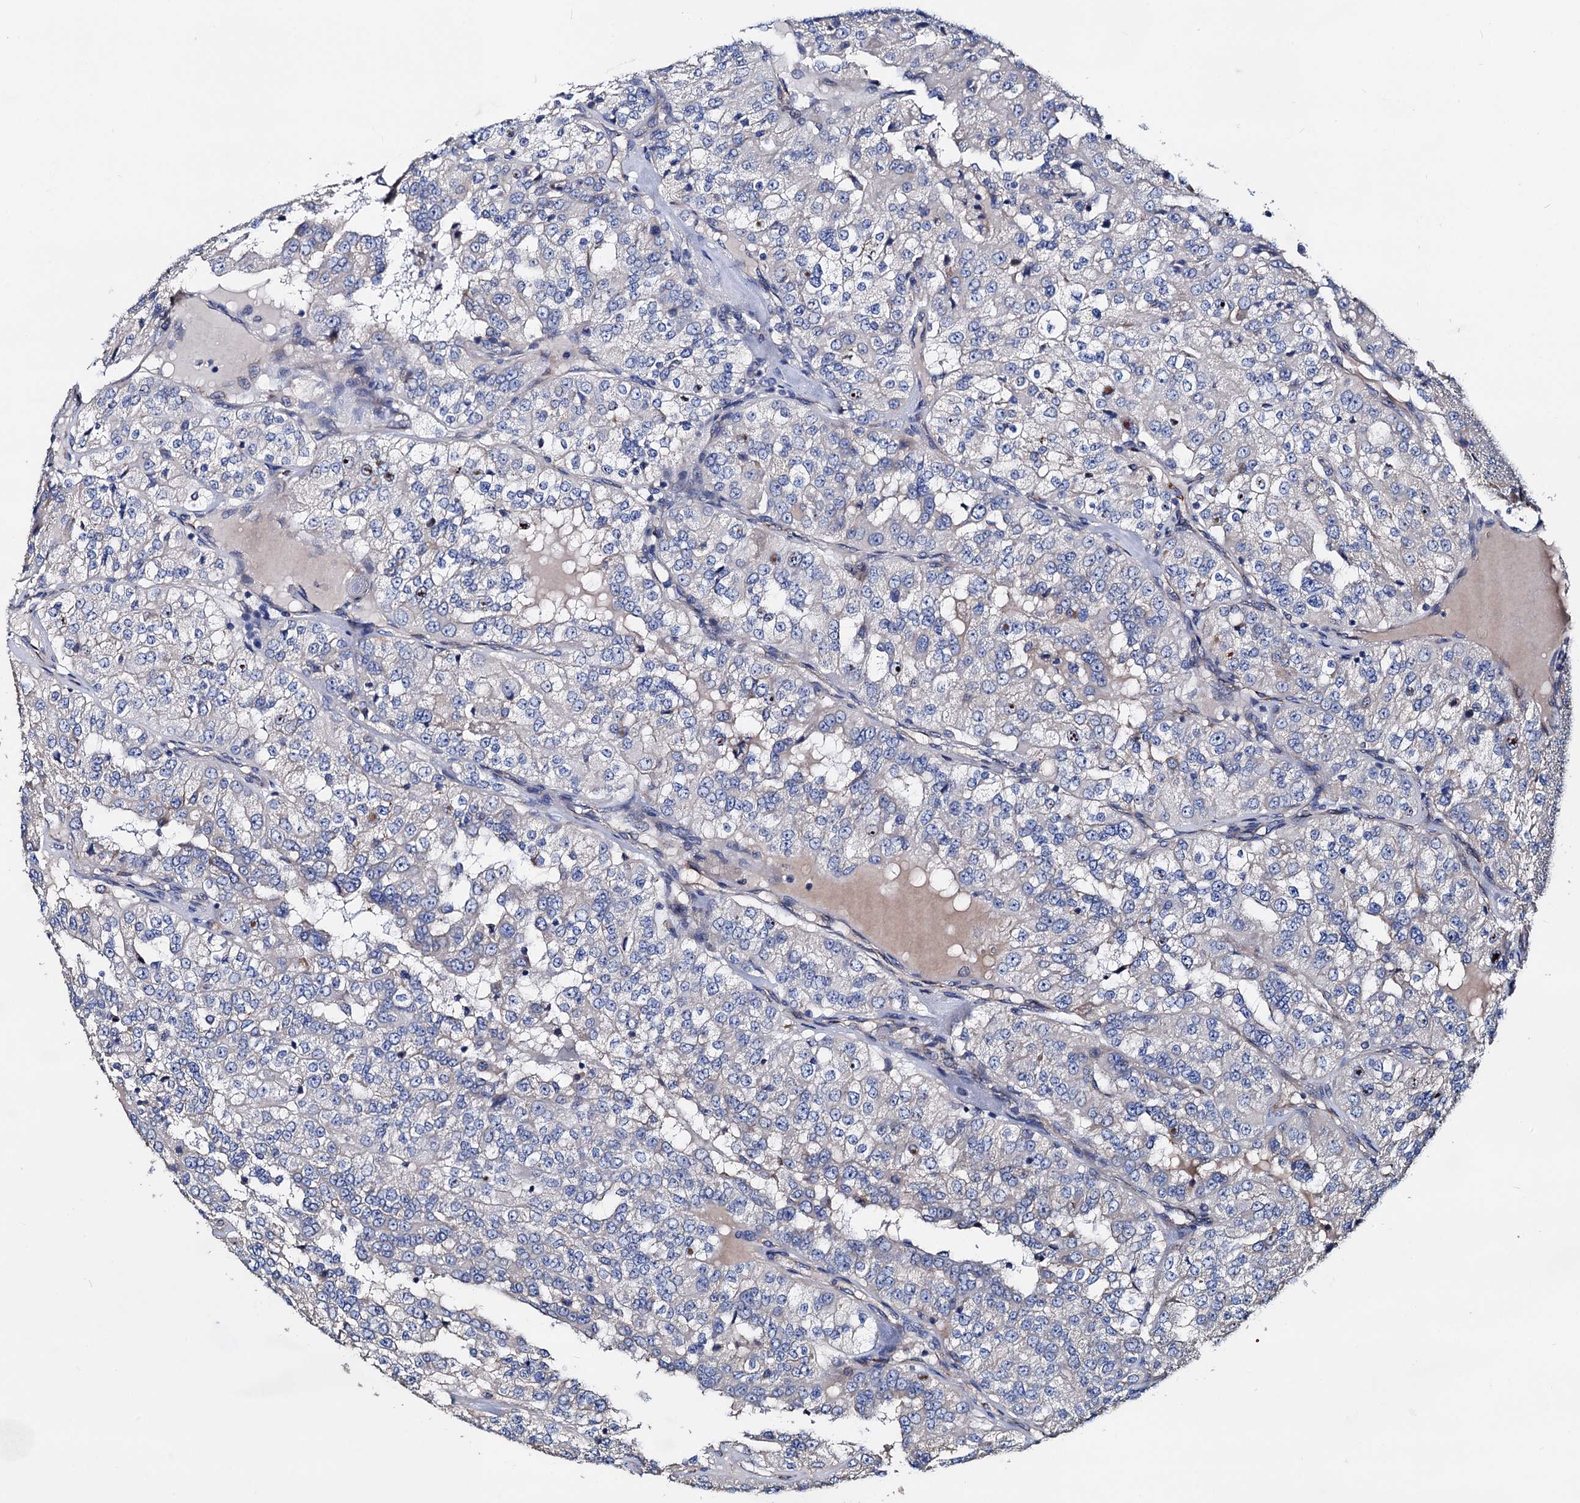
{"staining": {"intensity": "negative", "quantity": "none", "location": "none"}, "tissue": "renal cancer", "cell_type": "Tumor cells", "image_type": "cancer", "snomed": [{"axis": "morphology", "description": "Adenocarcinoma, NOS"}, {"axis": "topography", "description": "Kidney"}], "caption": "Immunohistochemistry (IHC) photomicrograph of neoplastic tissue: human renal adenocarcinoma stained with DAB (3,3'-diaminobenzidine) exhibits no significant protein staining in tumor cells. Nuclei are stained in blue.", "gene": "AKAP11", "patient": {"sex": "female", "age": 63}}